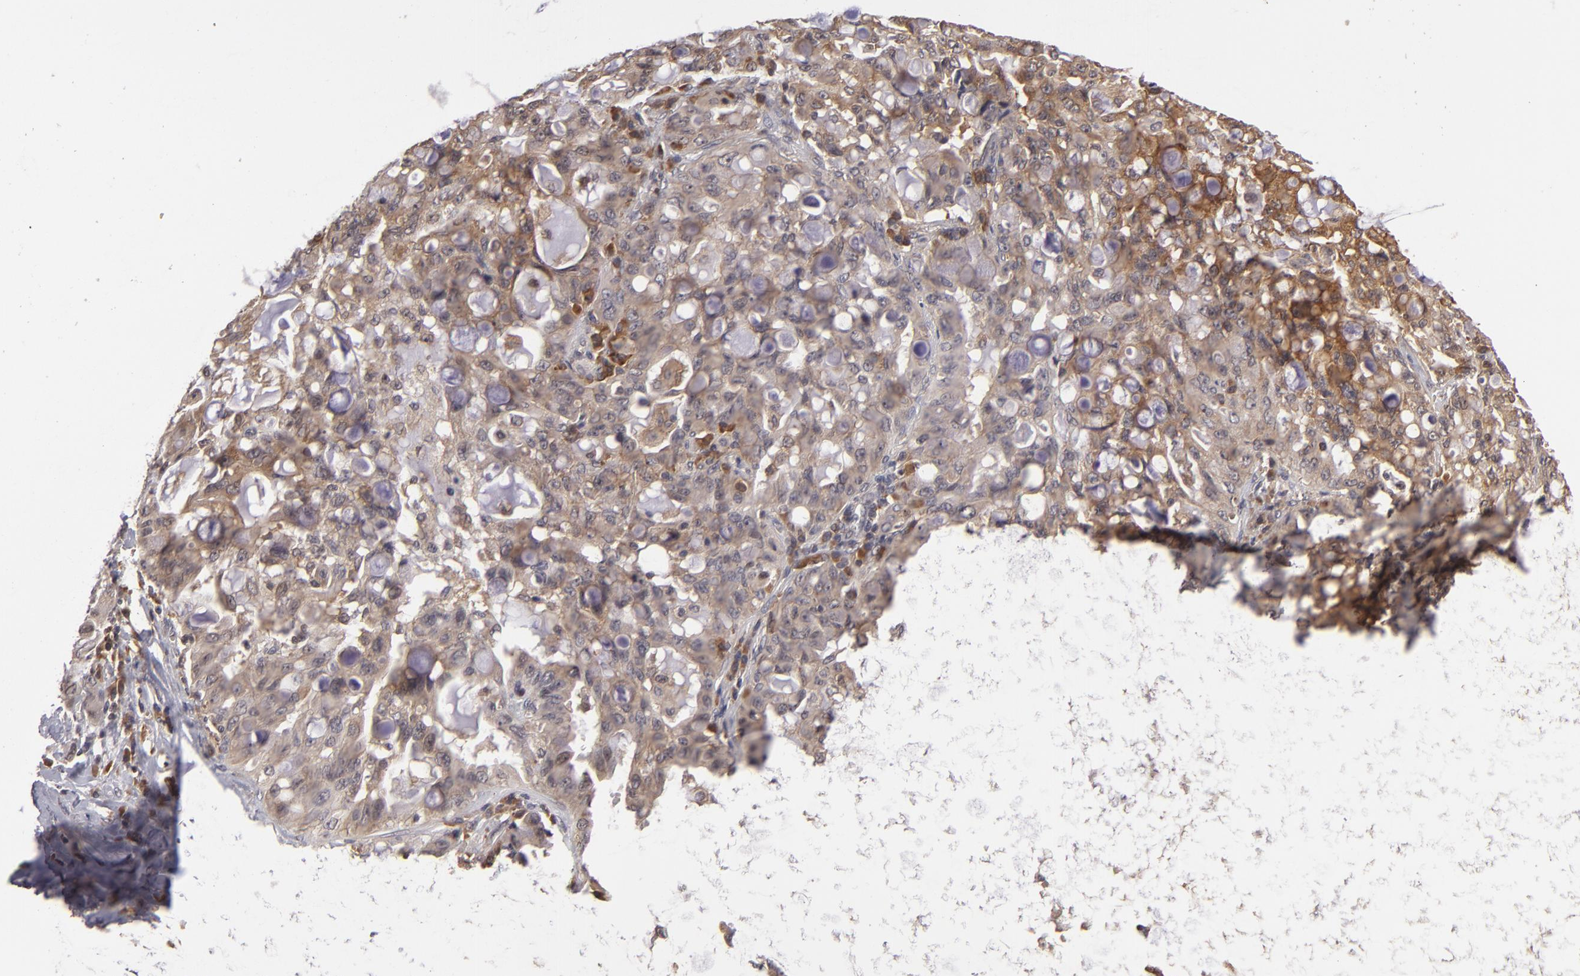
{"staining": {"intensity": "moderate", "quantity": ">75%", "location": "cytoplasmic/membranous"}, "tissue": "lung cancer", "cell_type": "Tumor cells", "image_type": "cancer", "snomed": [{"axis": "morphology", "description": "Adenocarcinoma, NOS"}, {"axis": "topography", "description": "Lung"}], "caption": "The histopathology image displays immunohistochemical staining of adenocarcinoma (lung). There is moderate cytoplasmic/membranous expression is seen in approximately >75% of tumor cells.", "gene": "MAPK3", "patient": {"sex": "female", "age": 44}}